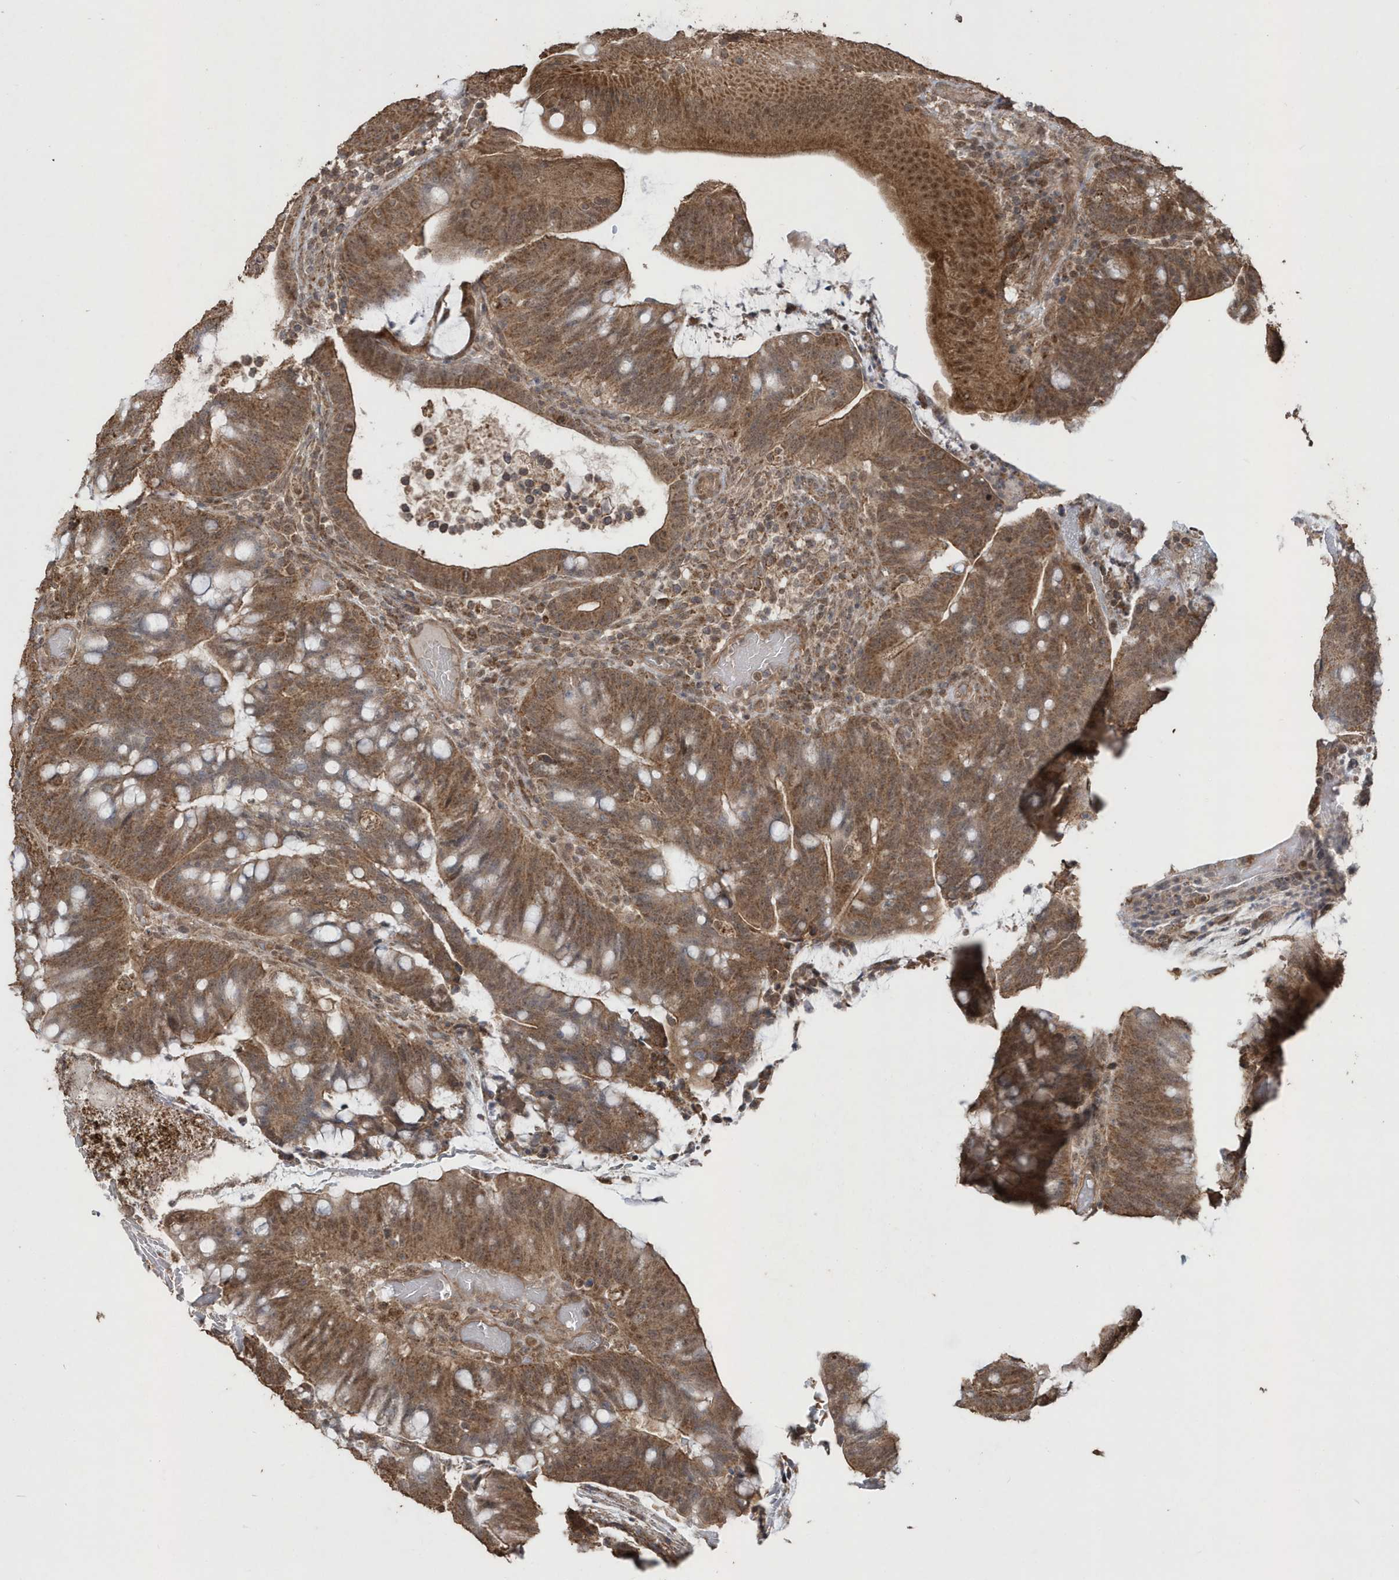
{"staining": {"intensity": "strong", "quantity": ">75%", "location": "cytoplasmic/membranous,nuclear"}, "tissue": "colorectal cancer", "cell_type": "Tumor cells", "image_type": "cancer", "snomed": [{"axis": "morphology", "description": "Adenocarcinoma, NOS"}, {"axis": "topography", "description": "Colon"}], "caption": "Tumor cells reveal high levels of strong cytoplasmic/membranous and nuclear staining in approximately >75% of cells in adenocarcinoma (colorectal).", "gene": "PAXBP1", "patient": {"sex": "female", "age": 66}}